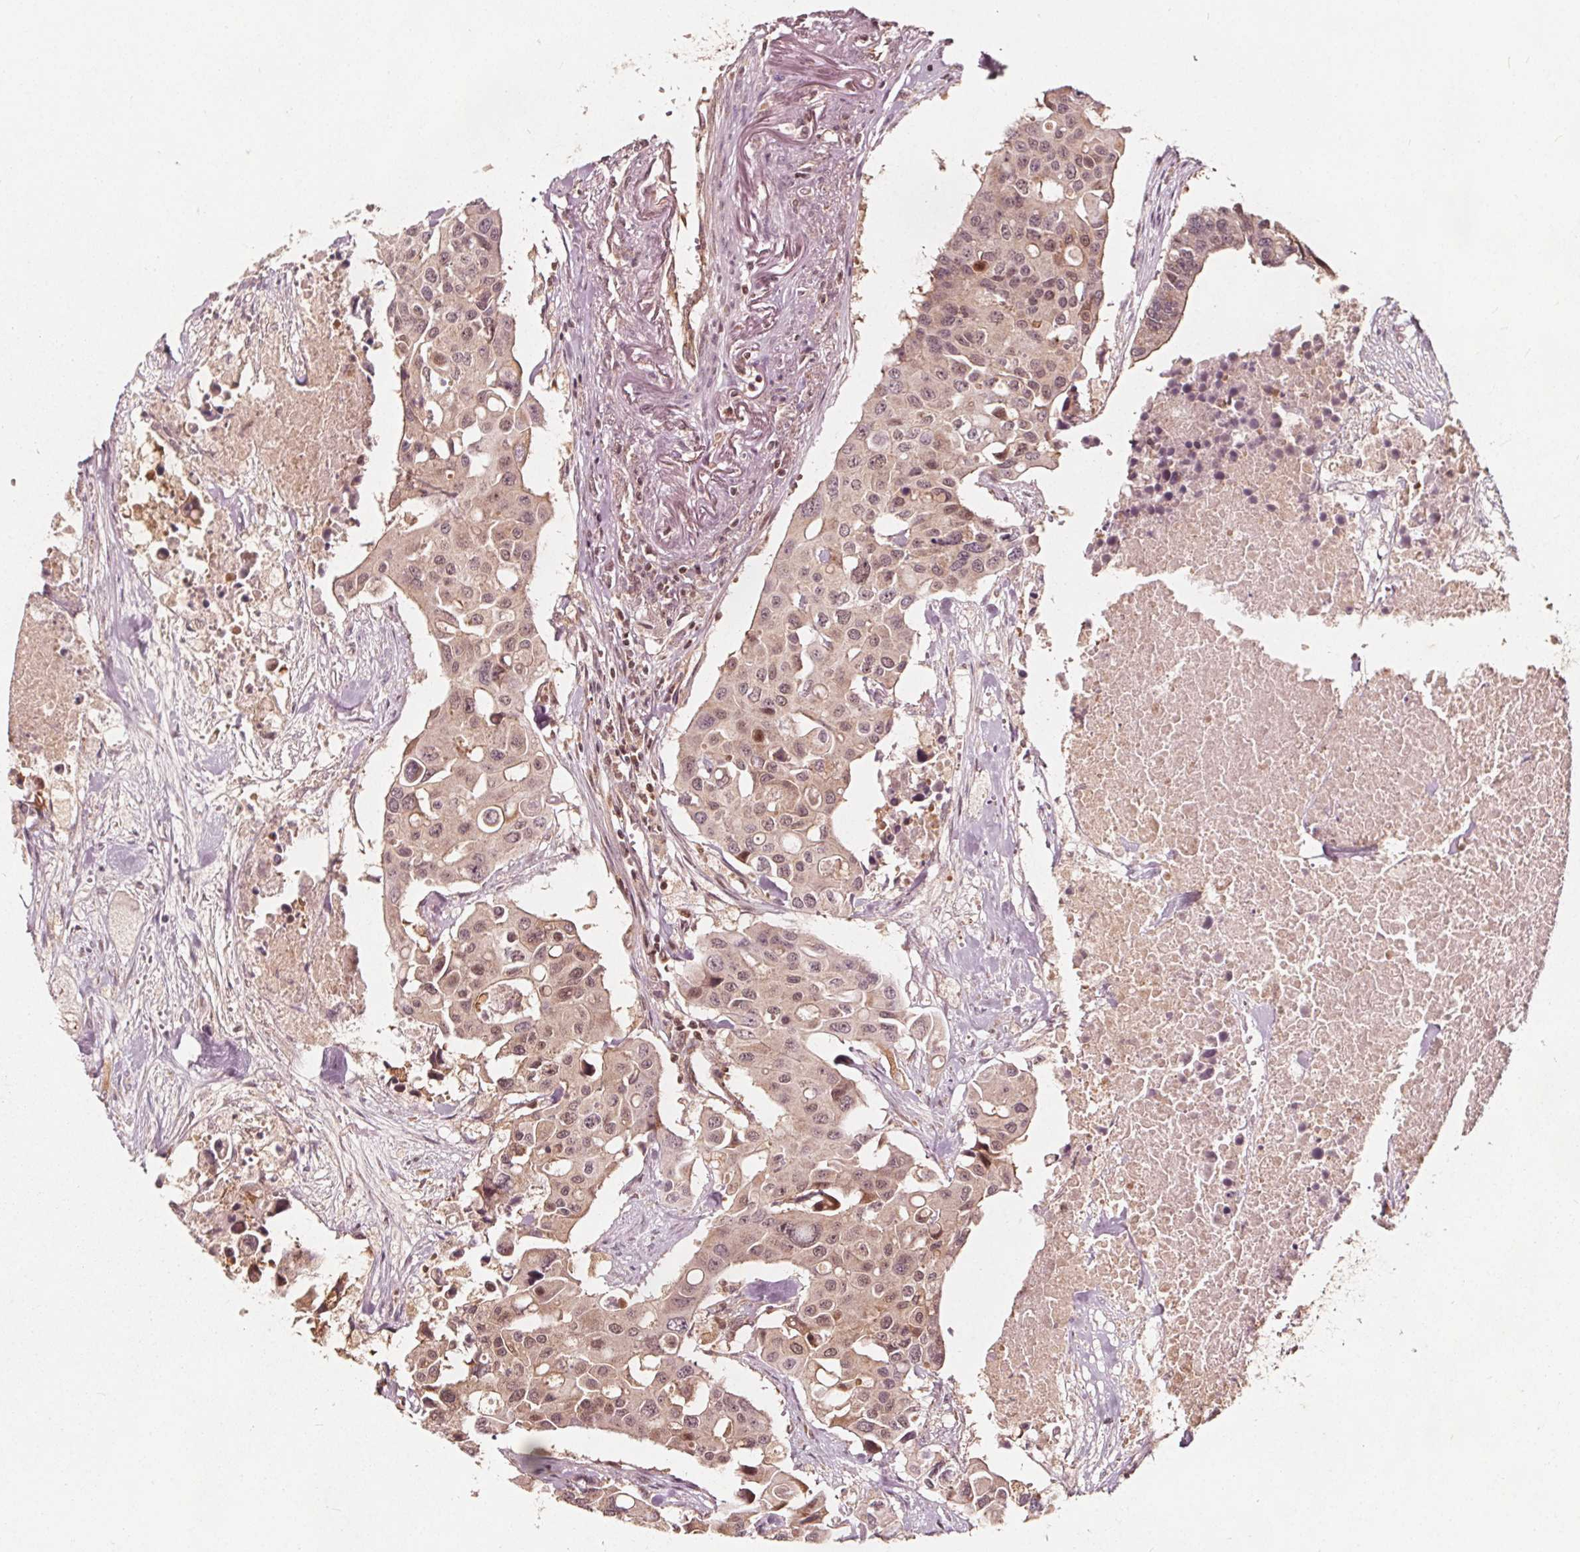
{"staining": {"intensity": "weak", "quantity": "25%-75%", "location": "cytoplasmic/membranous,nuclear"}, "tissue": "colorectal cancer", "cell_type": "Tumor cells", "image_type": "cancer", "snomed": [{"axis": "morphology", "description": "Adenocarcinoma, NOS"}, {"axis": "topography", "description": "Colon"}], "caption": "Colorectal cancer stained with a brown dye reveals weak cytoplasmic/membranous and nuclear positive positivity in approximately 25%-75% of tumor cells.", "gene": "AIP", "patient": {"sex": "male", "age": 77}}